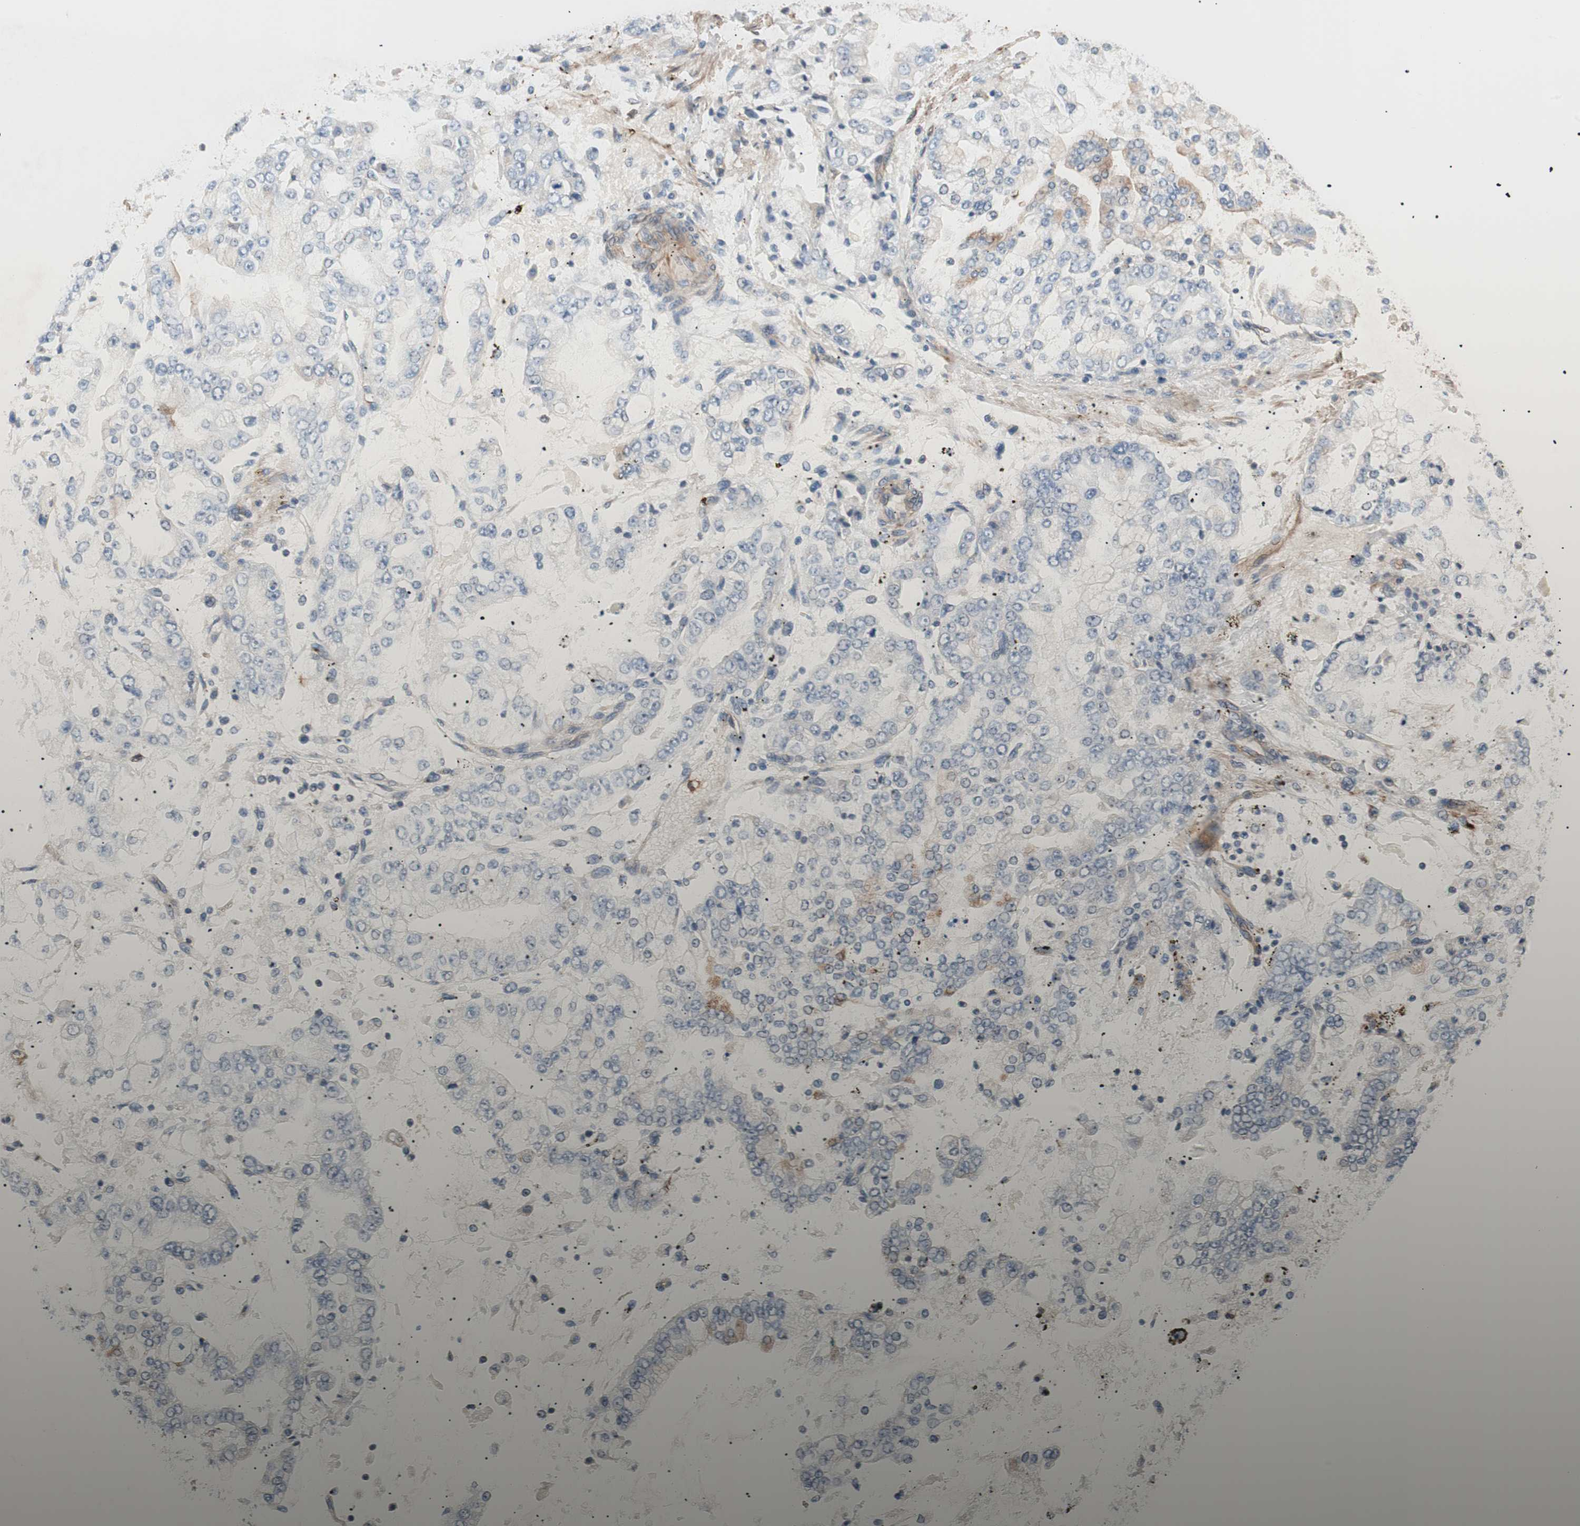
{"staining": {"intensity": "negative", "quantity": "none", "location": "none"}, "tissue": "stomach cancer", "cell_type": "Tumor cells", "image_type": "cancer", "snomed": [{"axis": "morphology", "description": "Adenocarcinoma, NOS"}, {"axis": "topography", "description": "Stomach"}], "caption": "There is no significant expression in tumor cells of stomach cancer. (Immunohistochemistry, brightfield microscopy, high magnification).", "gene": "GPR160", "patient": {"sex": "male", "age": 76}}